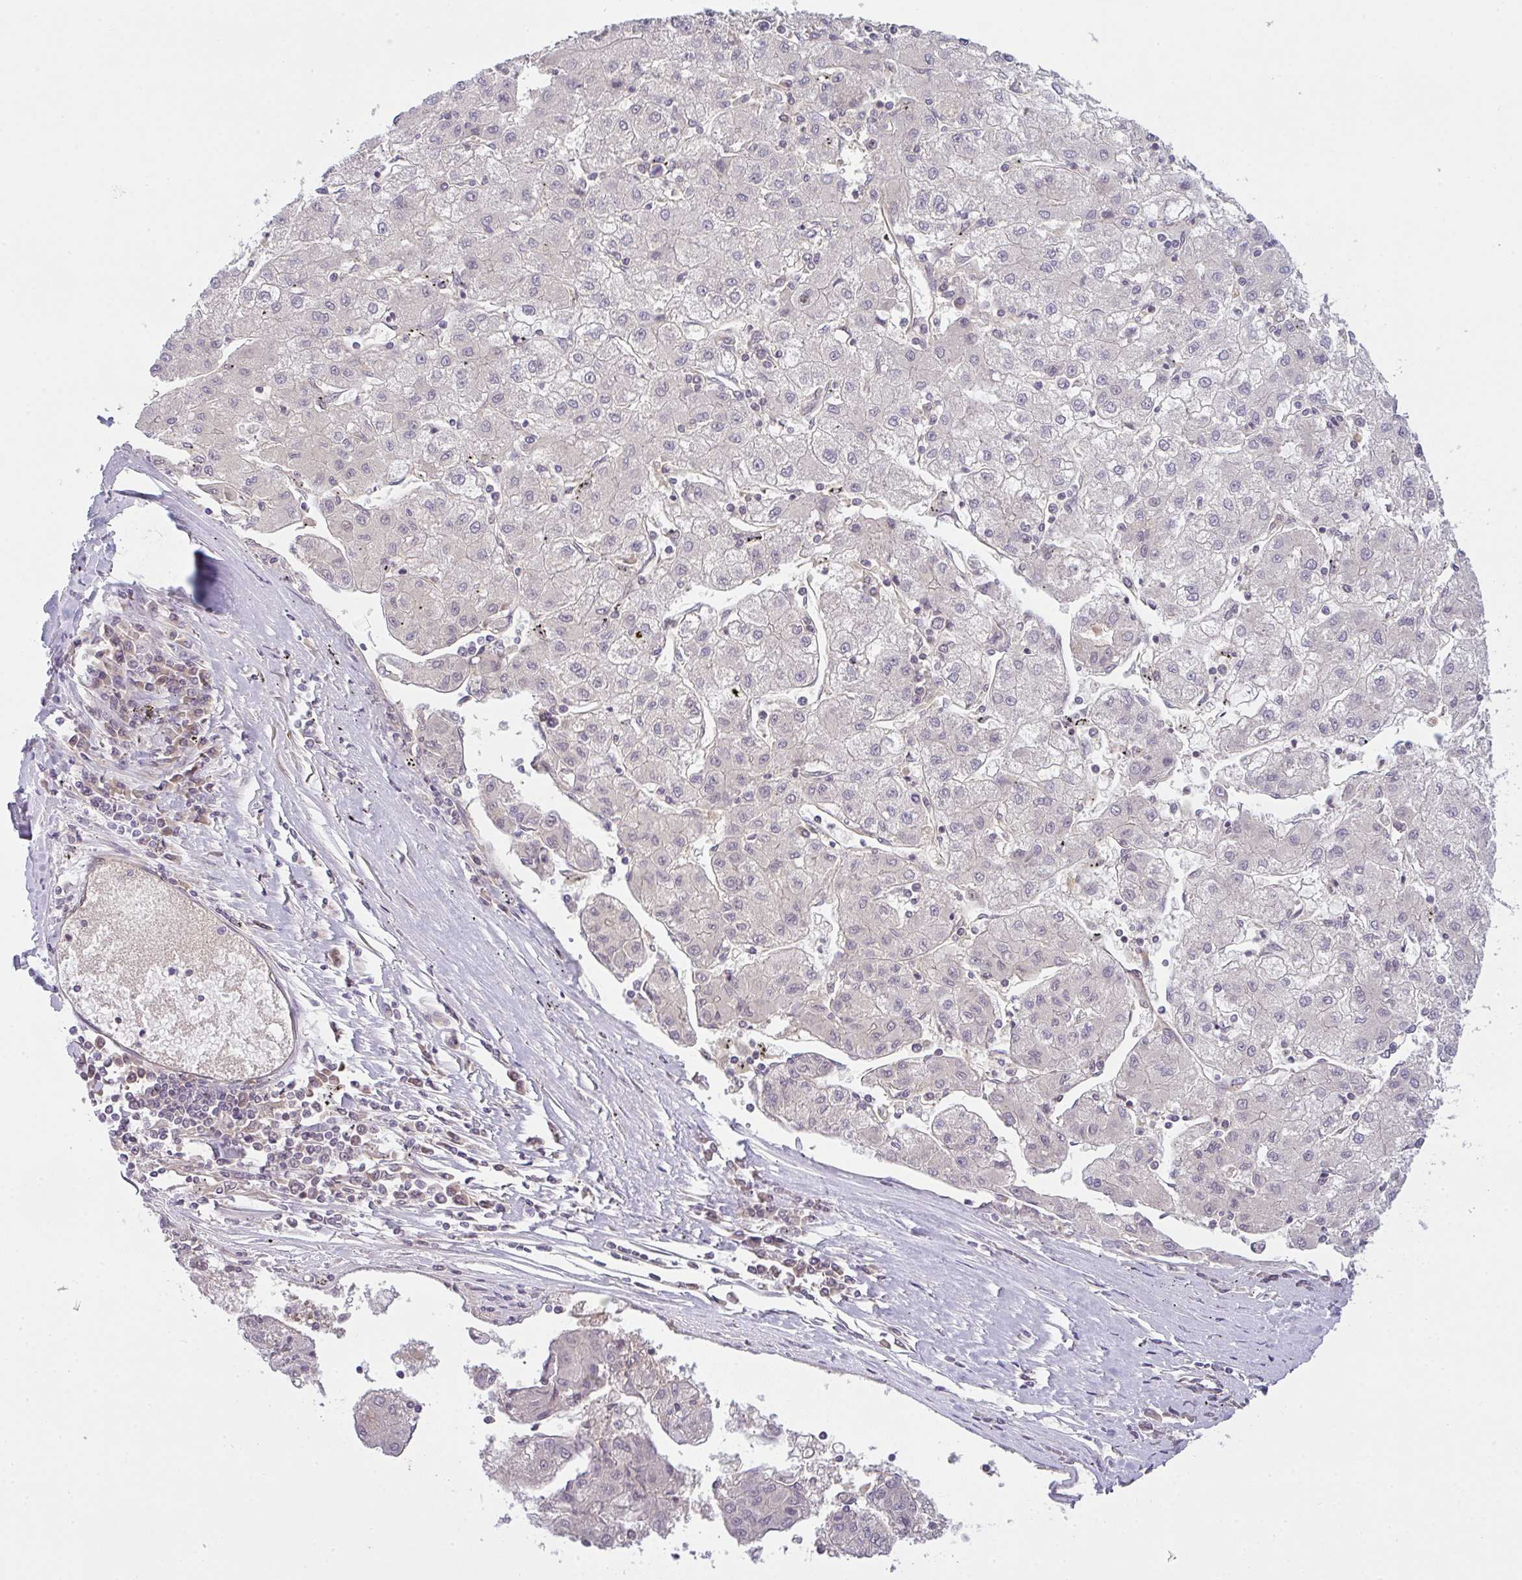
{"staining": {"intensity": "negative", "quantity": "none", "location": "none"}, "tissue": "liver cancer", "cell_type": "Tumor cells", "image_type": "cancer", "snomed": [{"axis": "morphology", "description": "Carcinoma, Hepatocellular, NOS"}, {"axis": "topography", "description": "Liver"}], "caption": "Micrograph shows no significant protein staining in tumor cells of hepatocellular carcinoma (liver).", "gene": "COX7B", "patient": {"sex": "male", "age": 72}}